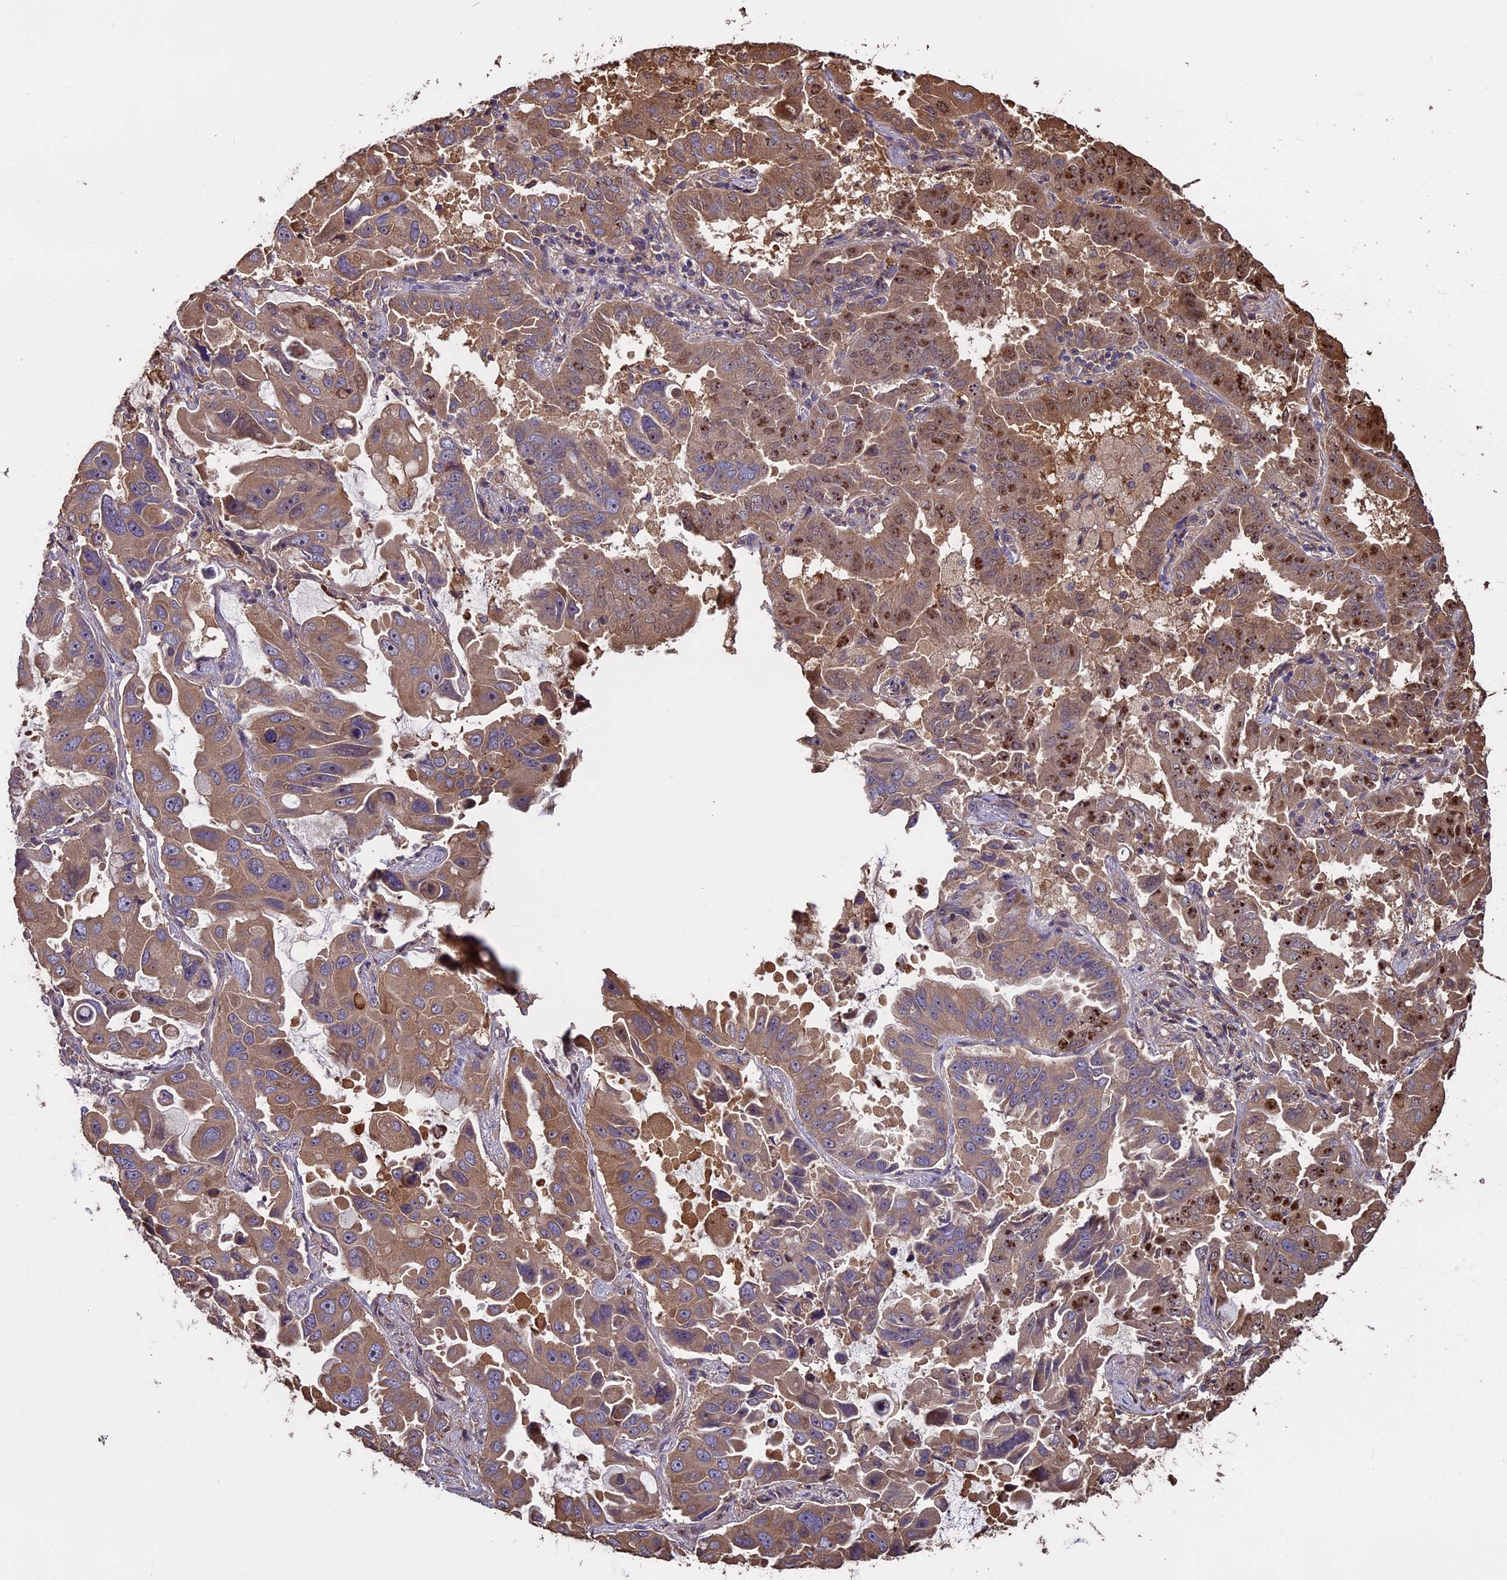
{"staining": {"intensity": "moderate", "quantity": "25%-75%", "location": "cytoplasmic/membranous"}, "tissue": "lung cancer", "cell_type": "Tumor cells", "image_type": "cancer", "snomed": [{"axis": "morphology", "description": "Adenocarcinoma, NOS"}, {"axis": "topography", "description": "Lung"}], "caption": "Approximately 25%-75% of tumor cells in human adenocarcinoma (lung) show moderate cytoplasmic/membranous protein positivity as visualized by brown immunohistochemical staining.", "gene": "VWA3A", "patient": {"sex": "male", "age": 64}}